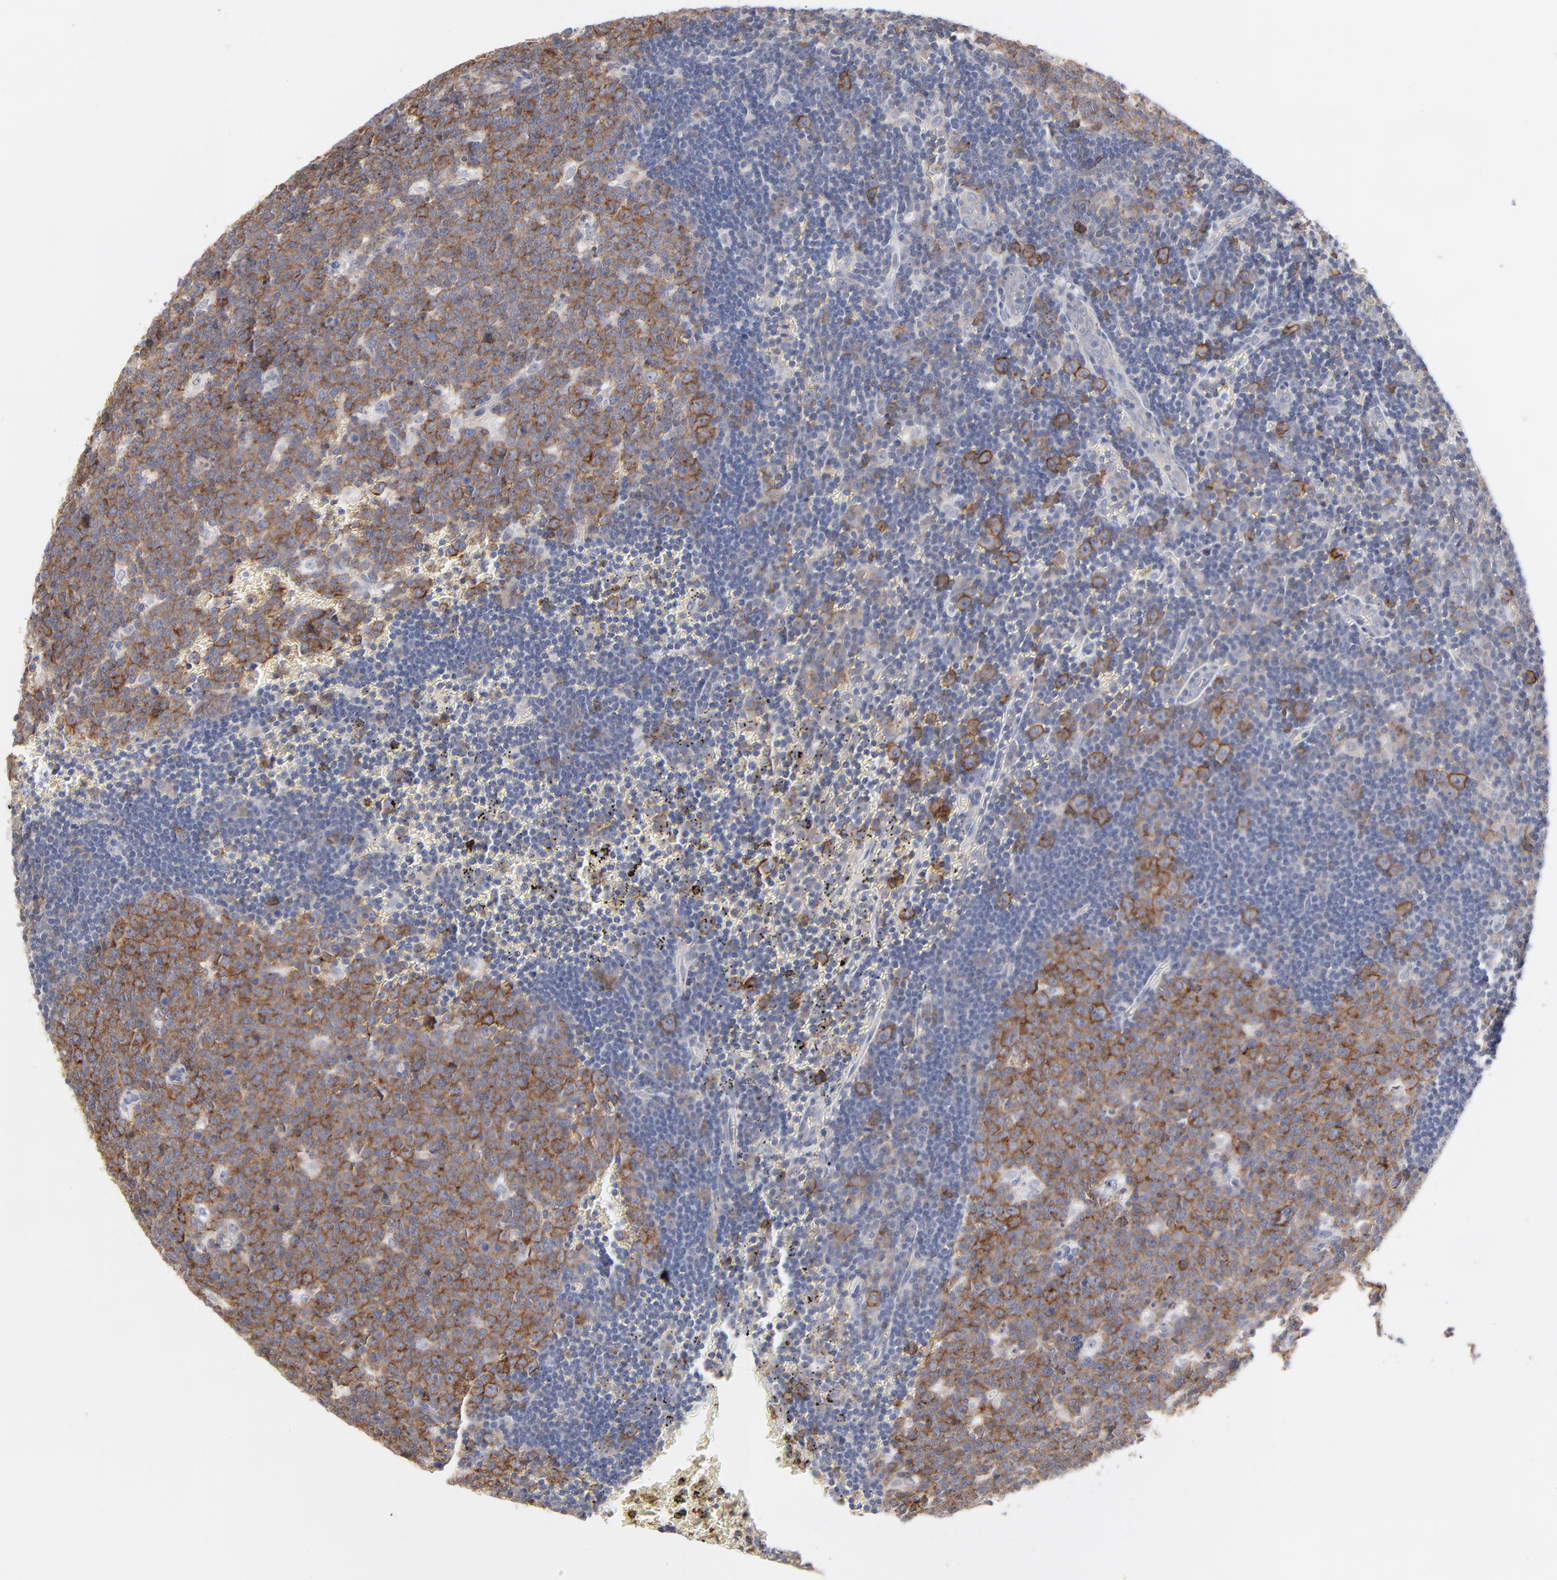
{"staining": {"intensity": "moderate", "quantity": ">75%", "location": "cytoplasmic/membranous"}, "tissue": "lymph node", "cell_type": "Germinal center cells", "image_type": "normal", "snomed": [{"axis": "morphology", "description": "Normal tissue, NOS"}, {"axis": "topography", "description": "Lymph node"}, {"axis": "topography", "description": "Salivary gland"}], "caption": "A micrograph of lymph node stained for a protein exhibits moderate cytoplasmic/membranous brown staining in germinal center cells. (brown staining indicates protein expression, while blue staining denotes nuclei).", "gene": "SLC16A1", "patient": {"sex": "male", "age": 8}}